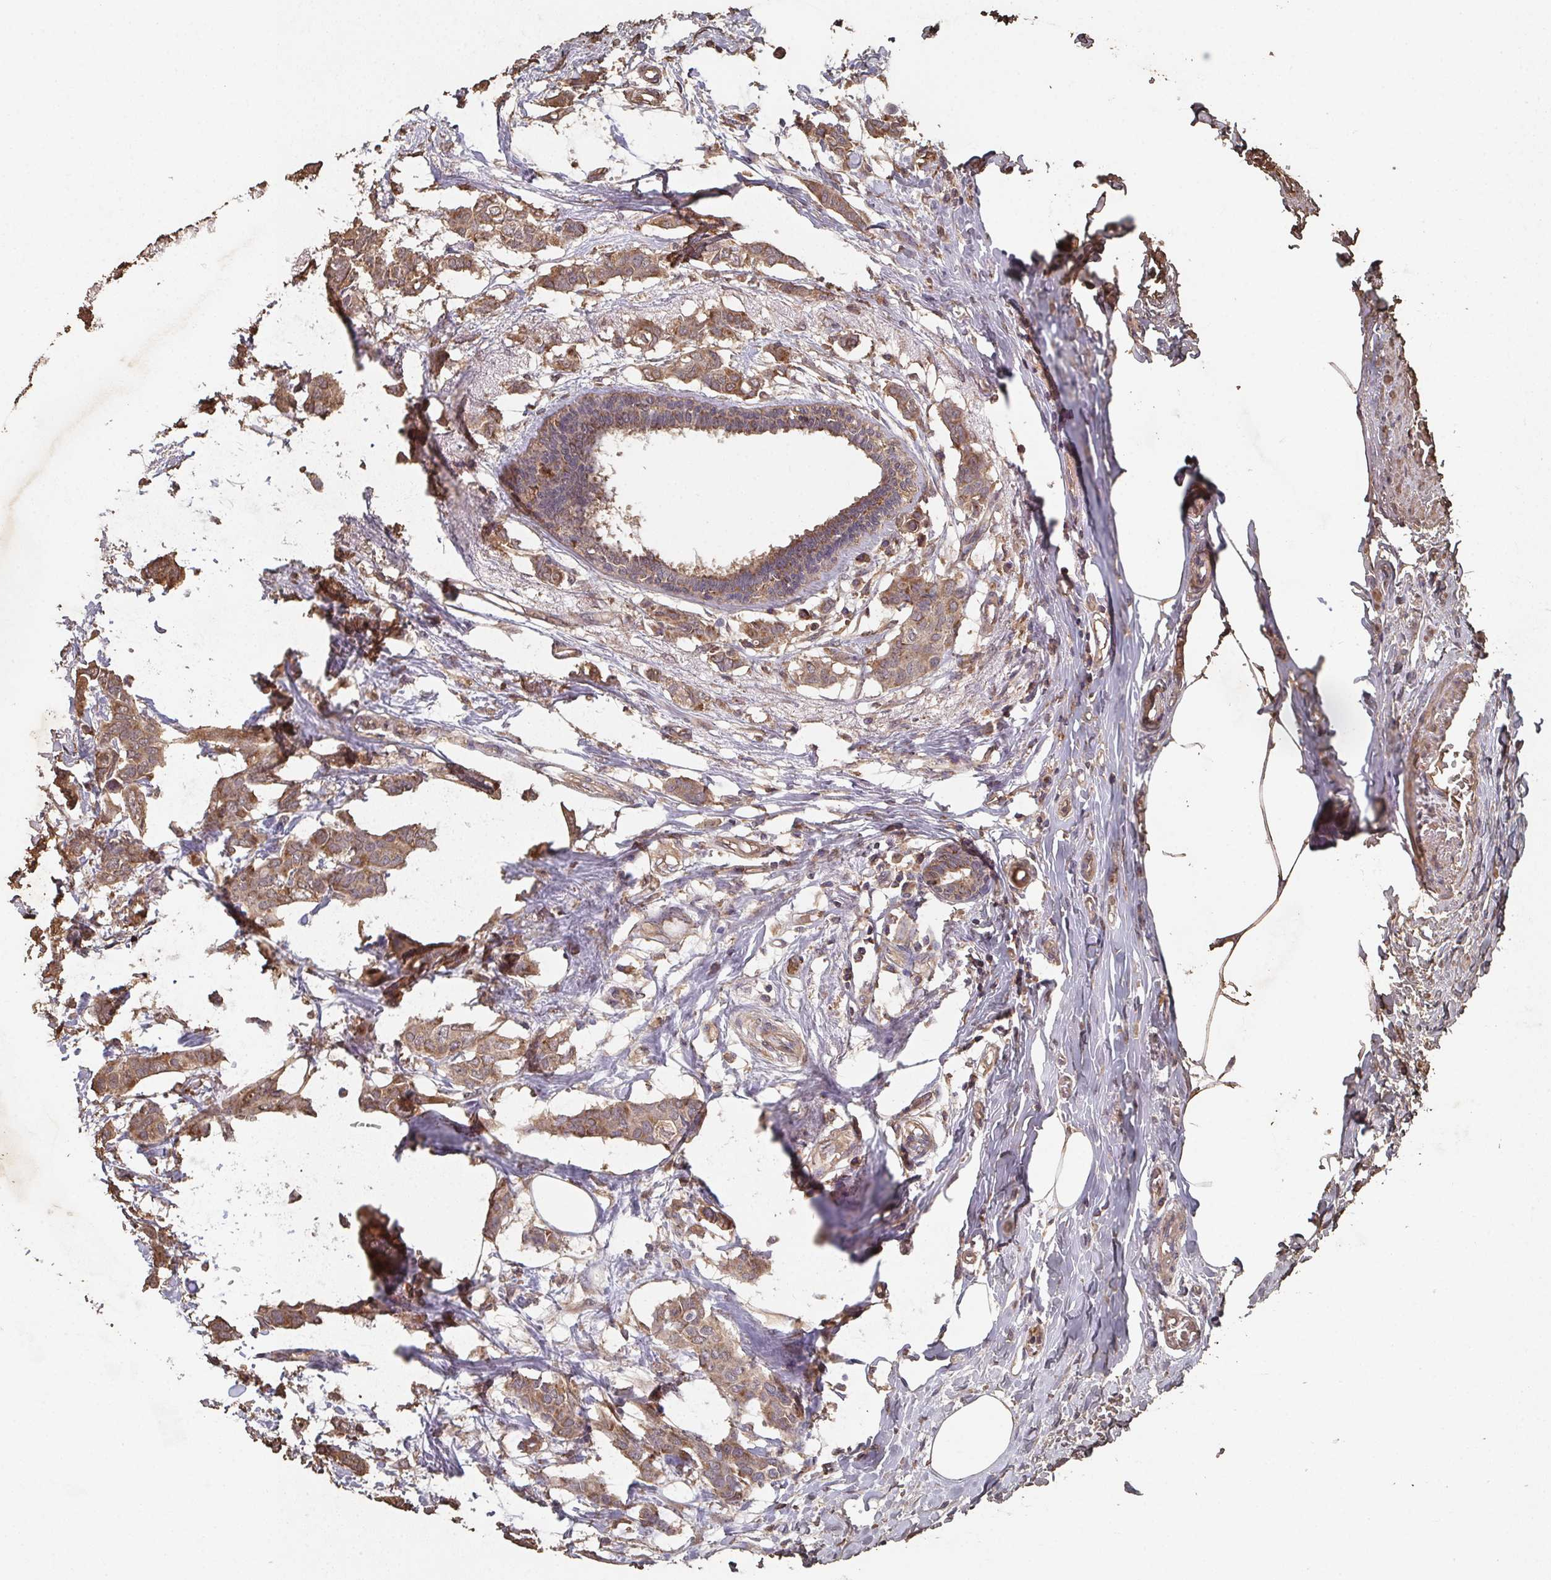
{"staining": {"intensity": "moderate", "quantity": ">75%", "location": "cytoplasmic/membranous"}, "tissue": "breast cancer", "cell_type": "Tumor cells", "image_type": "cancer", "snomed": [{"axis": "morphology", "description": "Duct carcinoma"}, {"axis": "topography", "description": "Breast"}], "caption": "The immunohistochemical stain highlights moderate cytoplasmic/membranous expression in tumor cells of breast cancer tissue.", "gene": "MT-ND3", "patient": {"sex": "female", "age": 62}}